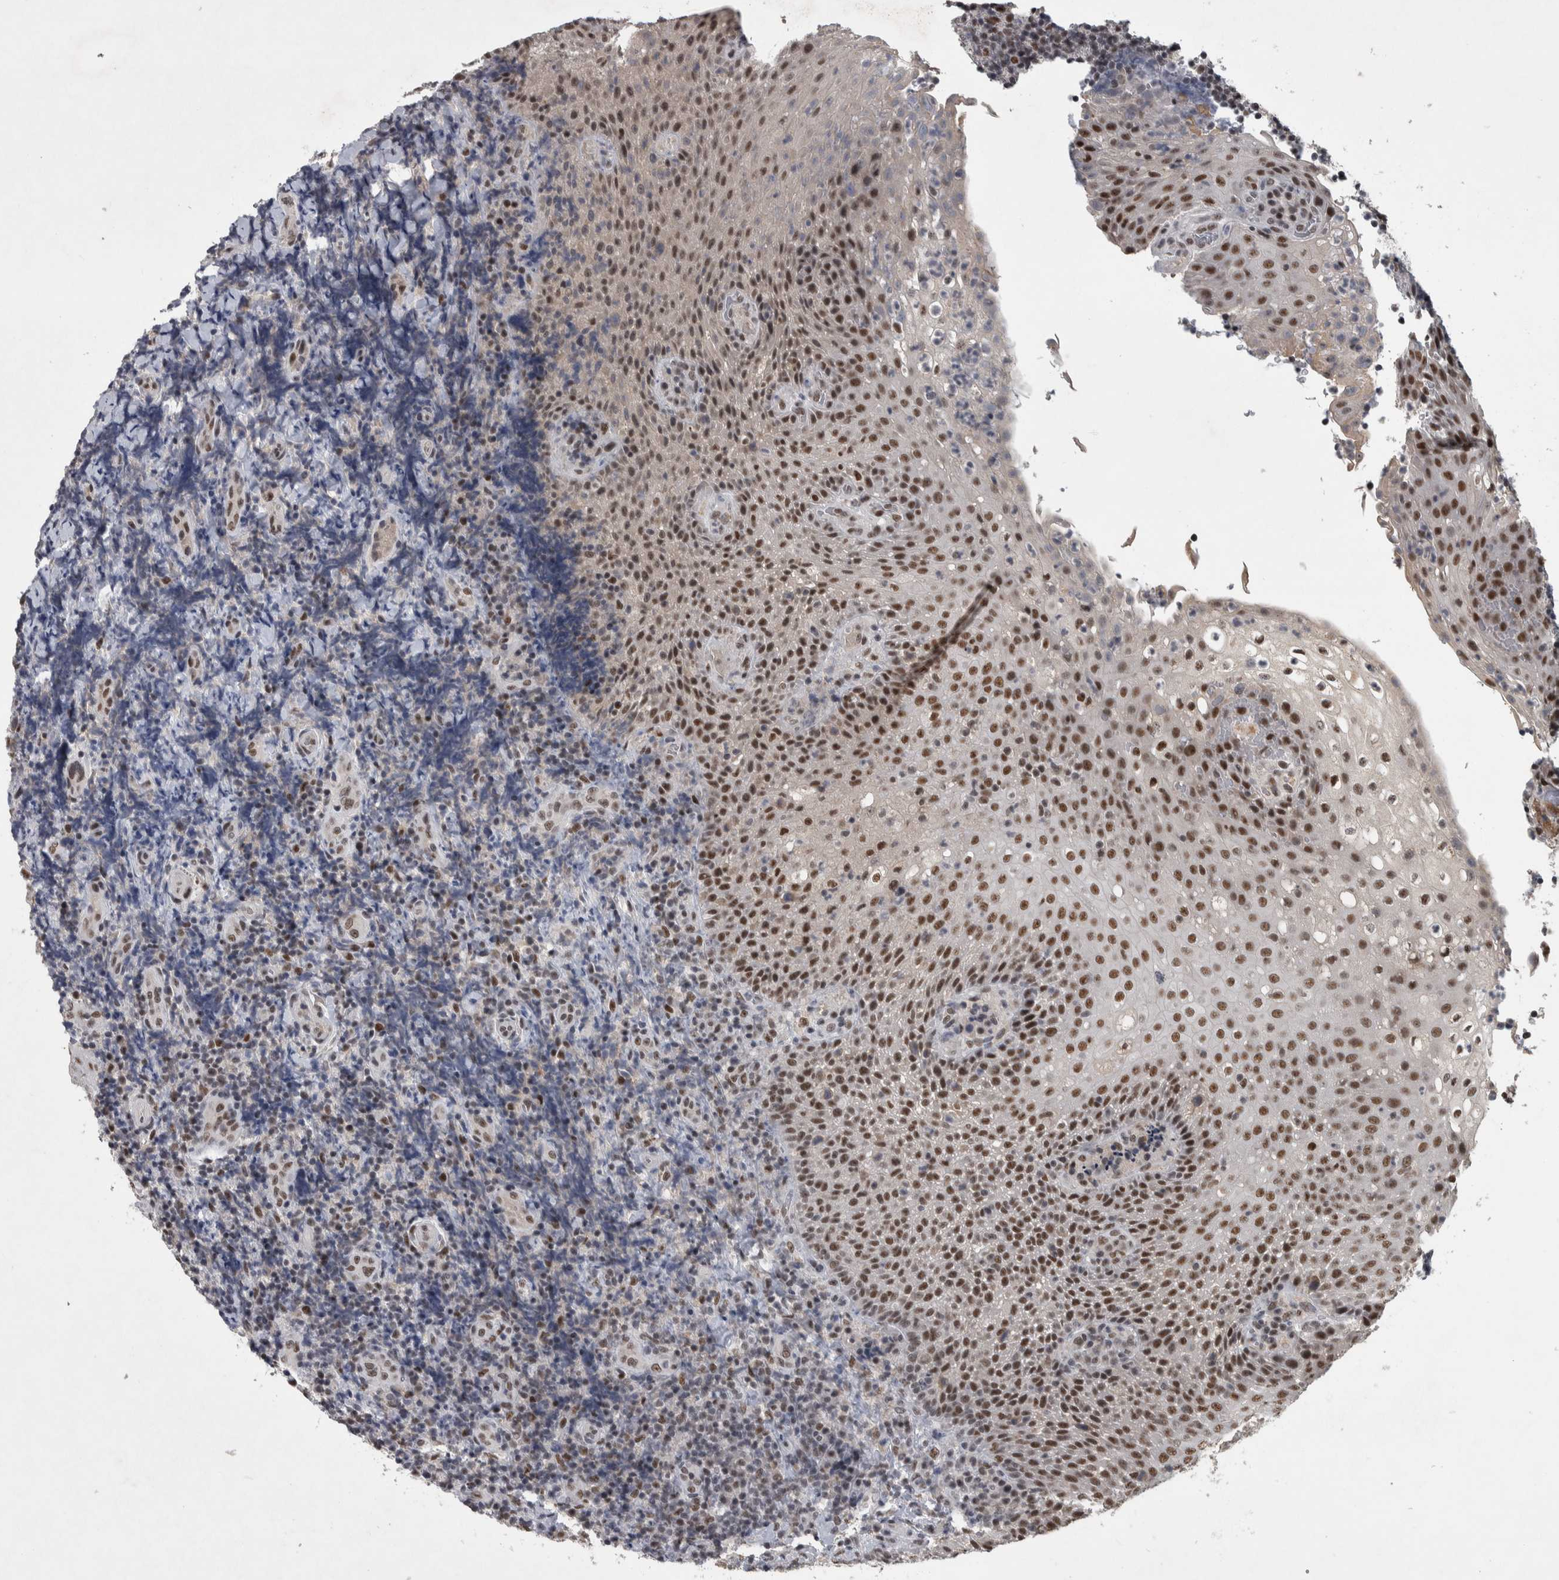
{"staining": {"intensity": "negative", "quantity": "none", "location": "none"}, "tissue": "lymphoma", "cell_type": "Tumor cells", "image_type": "cancer", "snomed": [{"axis": "morphology", "description": "Malignant lymphoma, non-Hodgkin's type, High grade"}, {"axis": "topography", "description": "Tonsil"}], "caption": "IHC image of lymphoma stained for a protein (brown), which reveals no expression in tumor cells. (DAB immunohistochemistry (IHC) visualized using brightfield microscopy, high magnification).", "gene": "DDX42", "patient": {"sex": "female", "age": 36}}